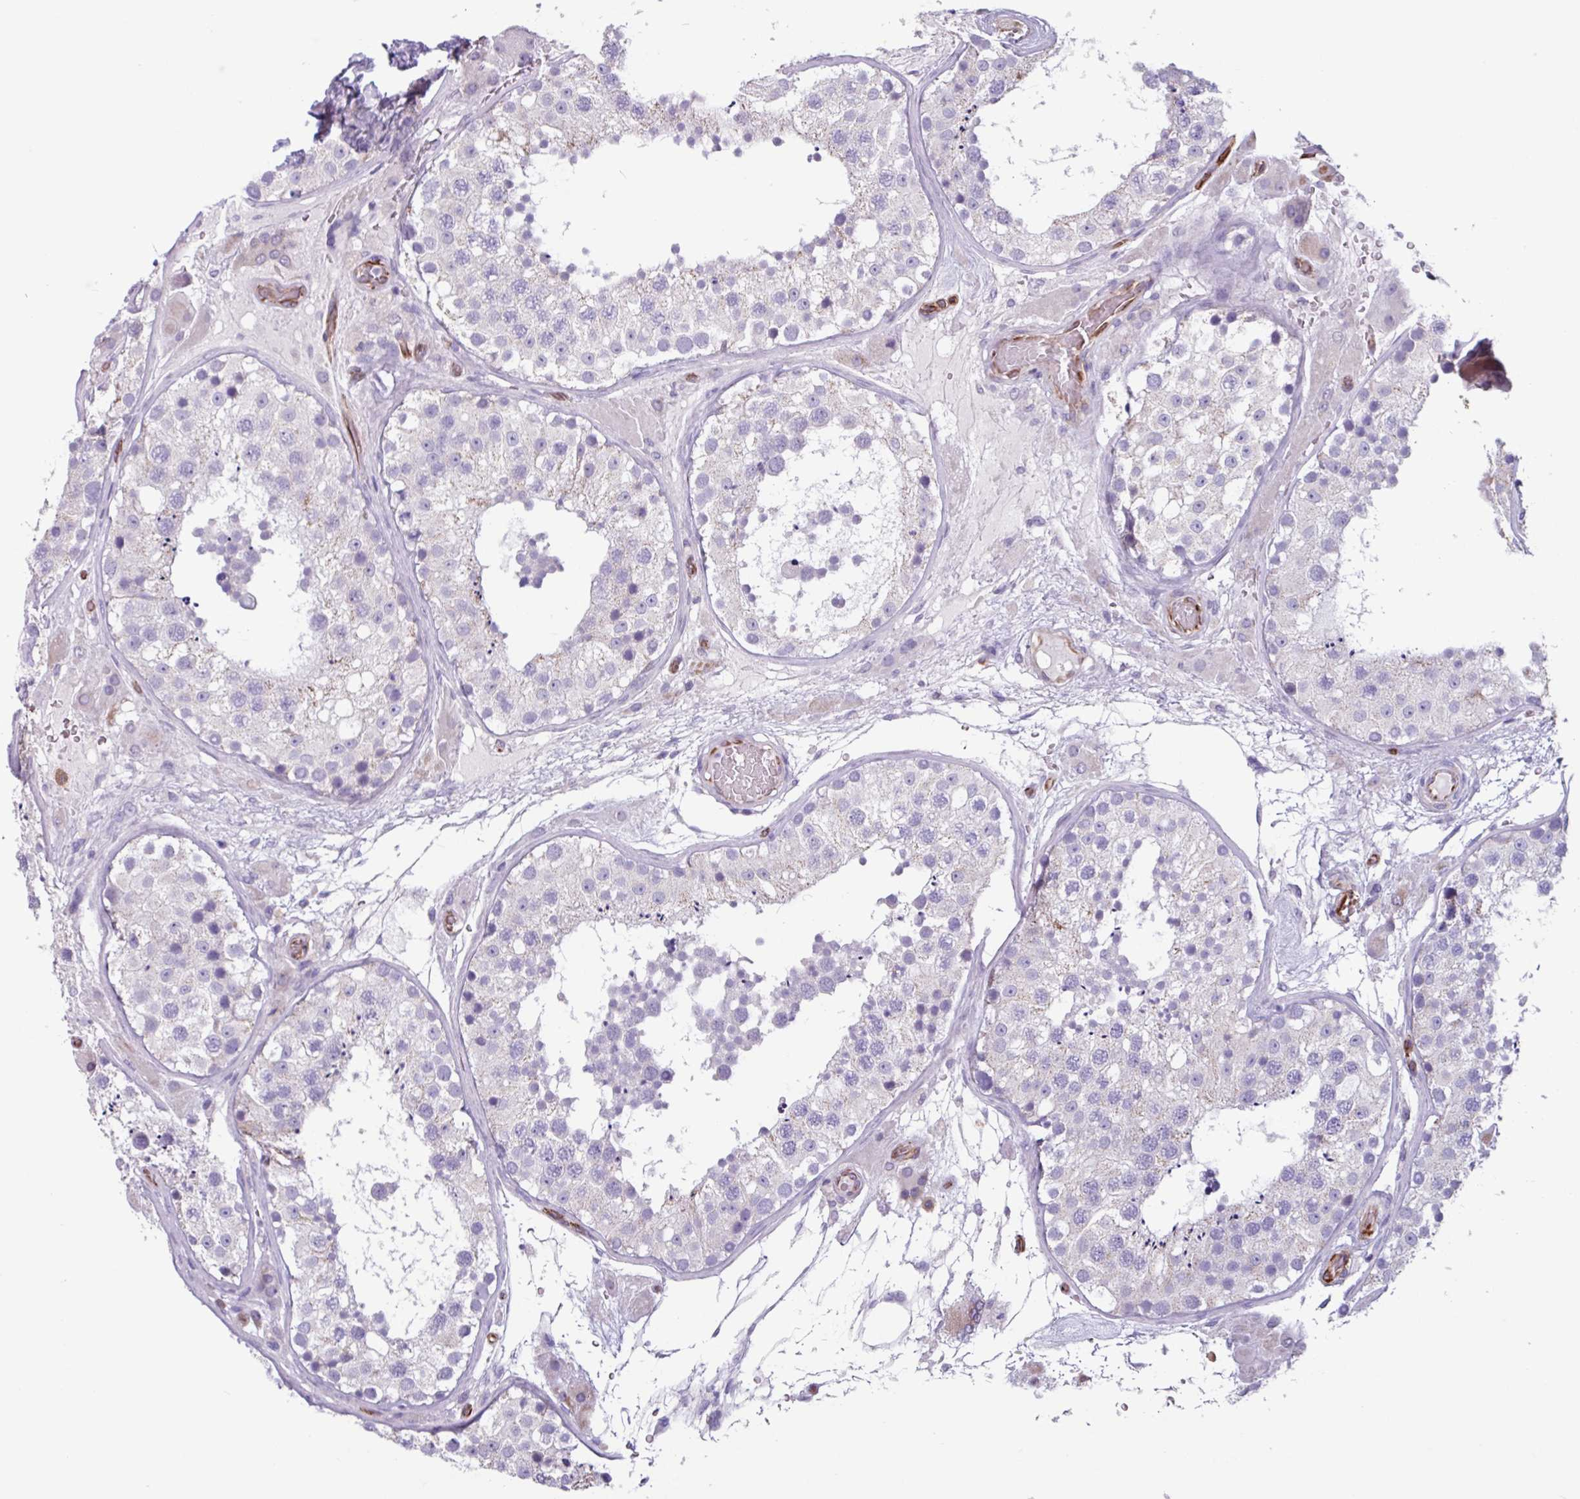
{"staining": {"intensity": "negative", "quantity": "none", "location": "none"}, "tissue": "testis", "cell_type": "Cells in seminiferous ducts", "image_type": "normal", "snomed": [{"axis": "morphology", "description": "Normal tissue, NOS"}, {"axis": "topography", "description": "Testis"}], "caption": "Cells in seminiferous ducts show no significant staining in benign testis. (Stains: DAB IHC with hematoxylin counter stain, Microscopy: brightfield microscopy at high magnification).", "gene": "BTD", "patient": {"sex": "male", "age": 26}}